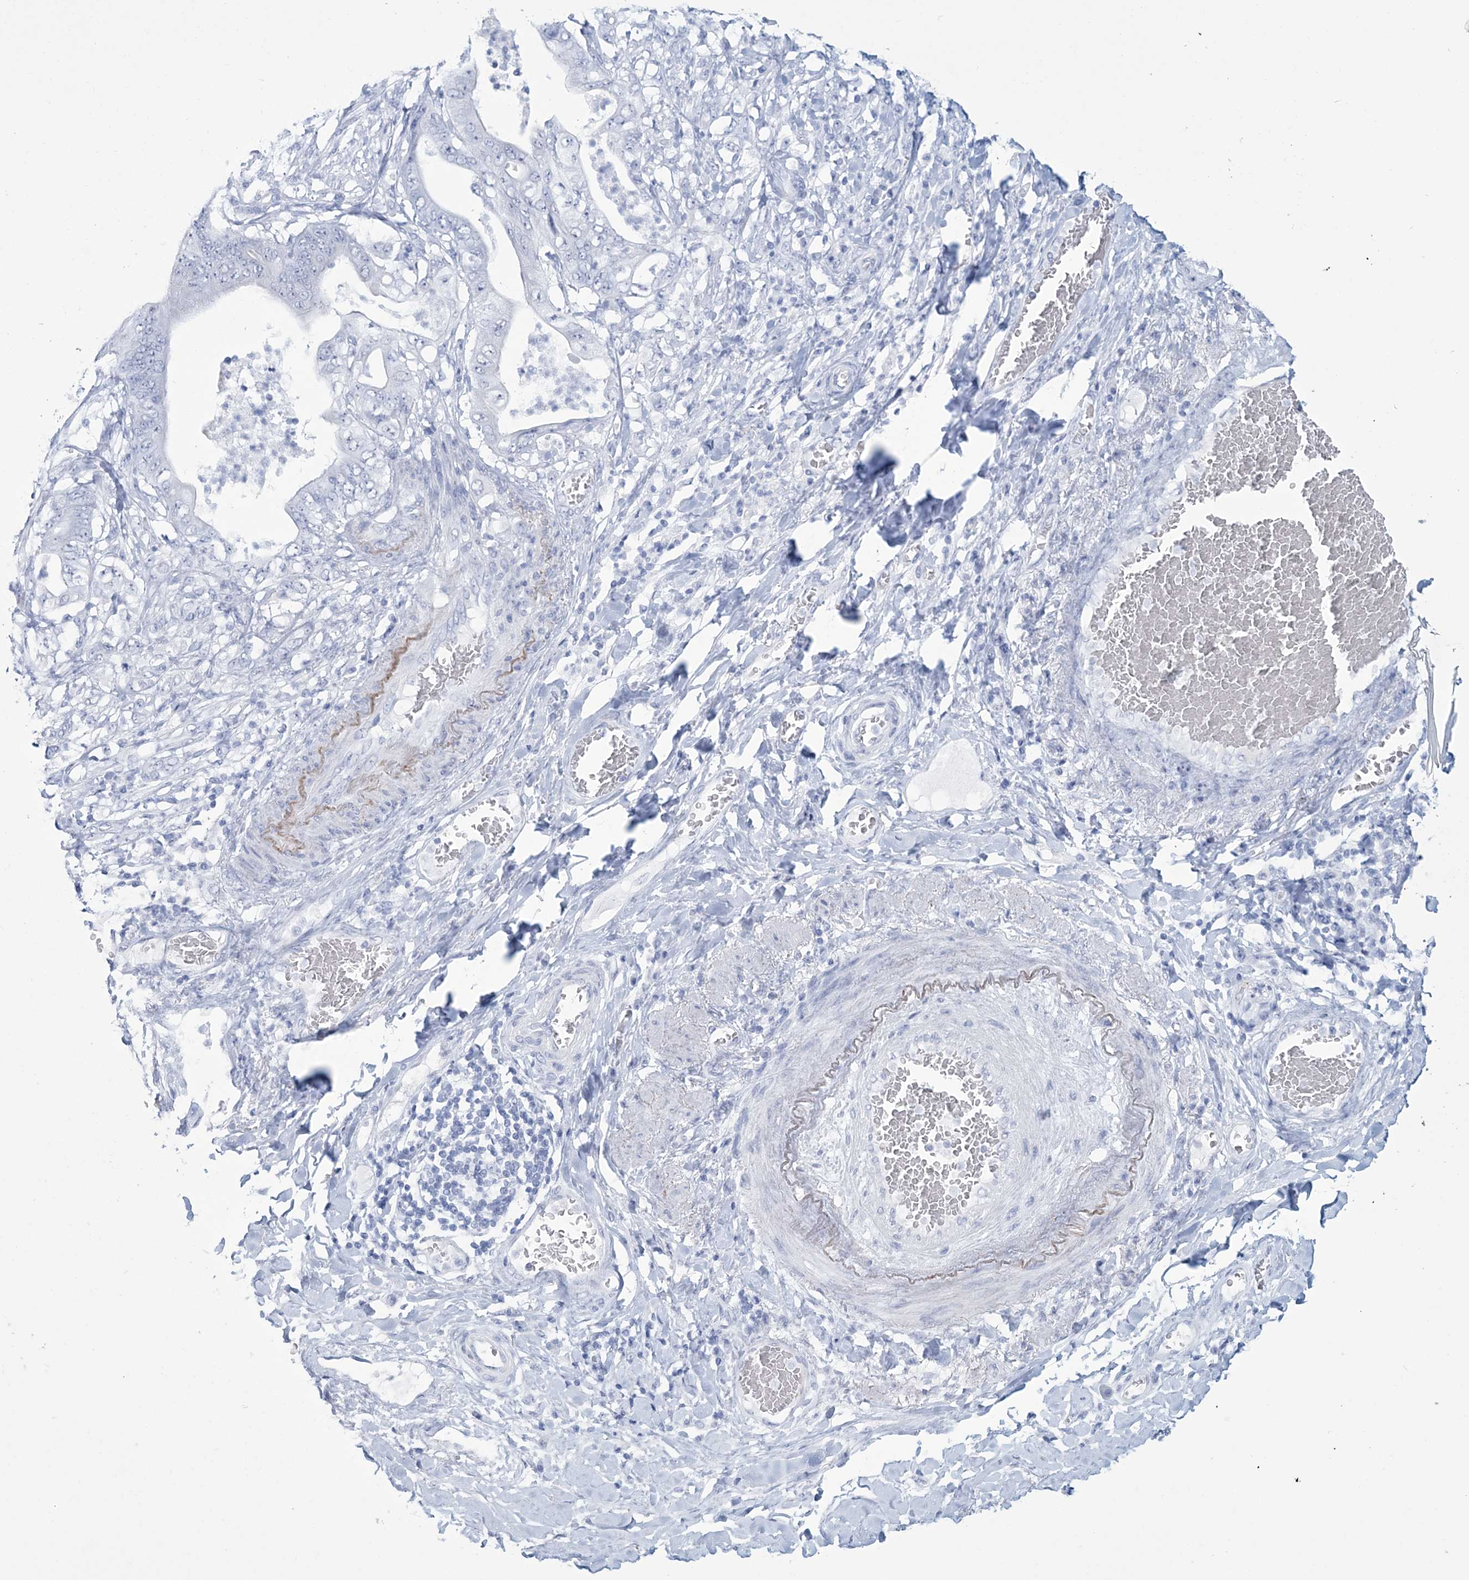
{"staining": {"intensity": "negative", "quantity": "none", "location": "none"}, "tissue": "stomach cancer", "cell_type": "Tumor cells", "image_type": "cancer", "snomed": [{"axis": "morphology", "description": "Adenocarcinoma, NOS"}, {"axis": "topography", "description": "Stomach"}], "caption": "This is a image of immunohistochemistry (IHC) staining of stomach adenocarcinoma, which shows no positivity in tumor cells.", "gene": "DPCD", "patient": {"sex": "female", "age": 73}}